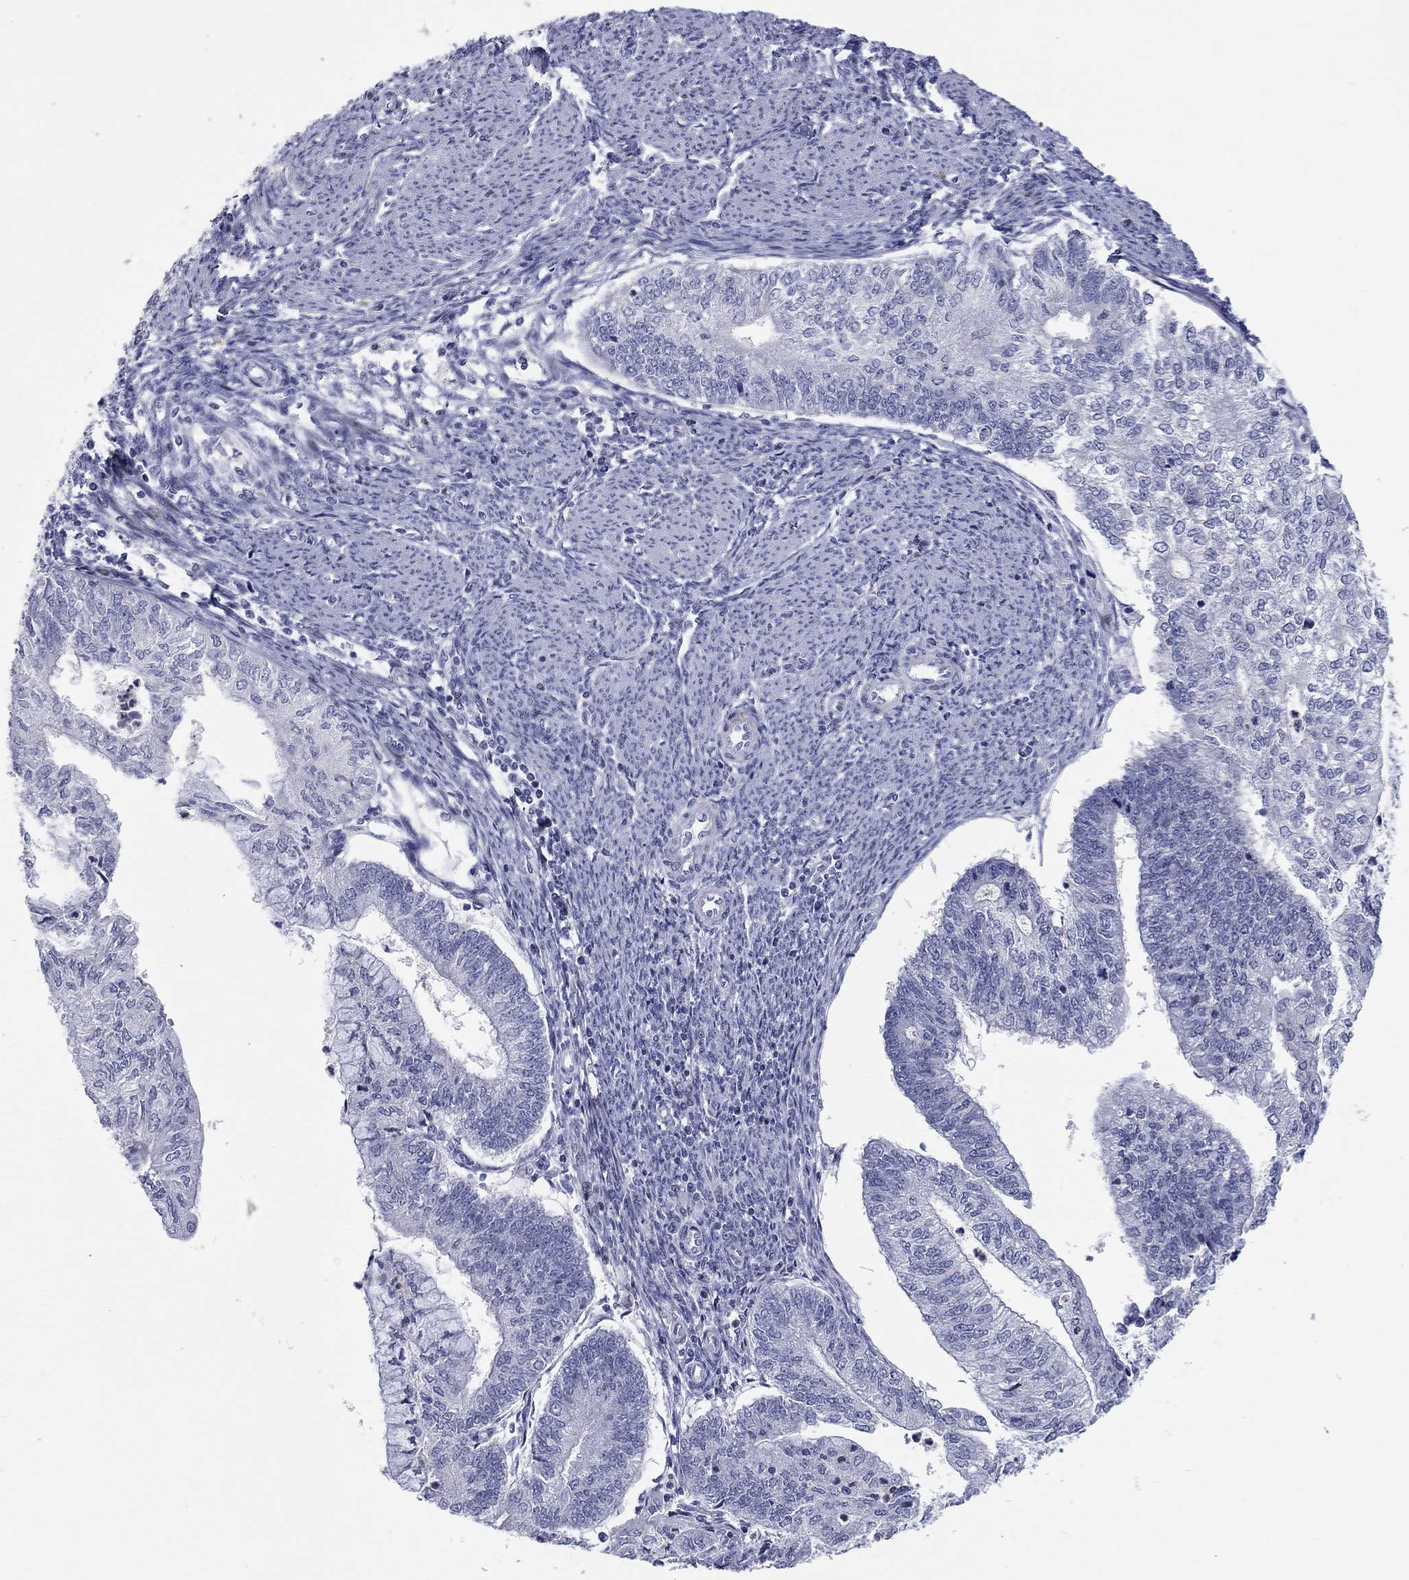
{"staining": {"intensity": "negative", "quantity": "none", "location": "none"}, "tissue": "endometrial cancer", "cell_type": "Tumor cells", "image_type": "cancer", "snomed": [{"axis": "morphology", "description": "Adenocarcinoma, NOS"}, {"axis": "topography", "description": "Endometrium"}], "caption": "The photomicrograph displays no significant positivity in tumor cells of endometrial adenocarcinoma.", "gene": "ARHGAP36", "patient": {"sex": "female", "age": 59}}